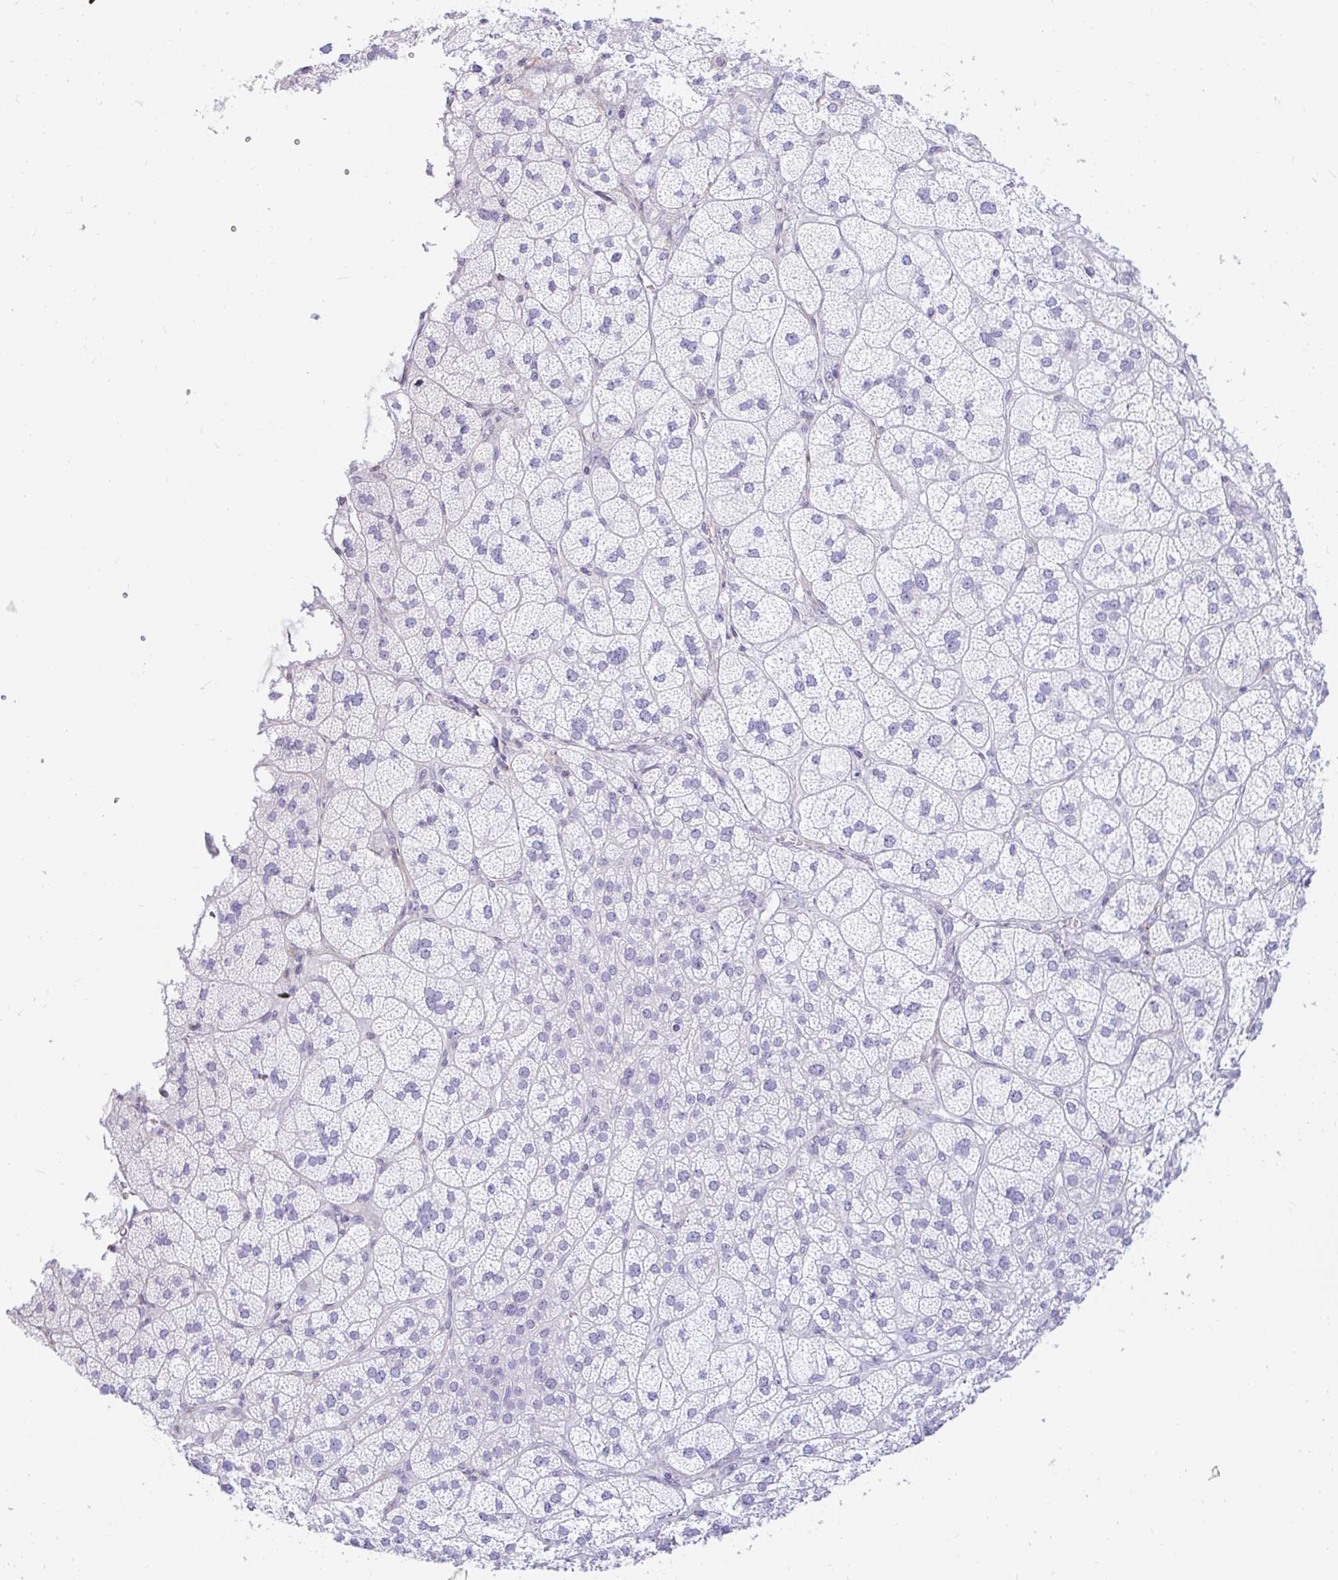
{"staining": {"intensity": "negative", "quantity": "none", "location": "none"}, "tissue": "adrenal gland", "cell_type": "Glandular cells", "image_type": "normal", "snomed": [{"axis": "morphology", "description": "Normal tissue, NOS"}, {"axis": "topography", "description": "Adrenal gland"}], "caption": "A high-resolution image shows immunohistochemistry staining of normal adrenal gland, which reveals no significant expression in glandular cells. Nuclei are stained in blue.", "gene": "CAPSL", "patient": {"sex": "female", "age": 60}}